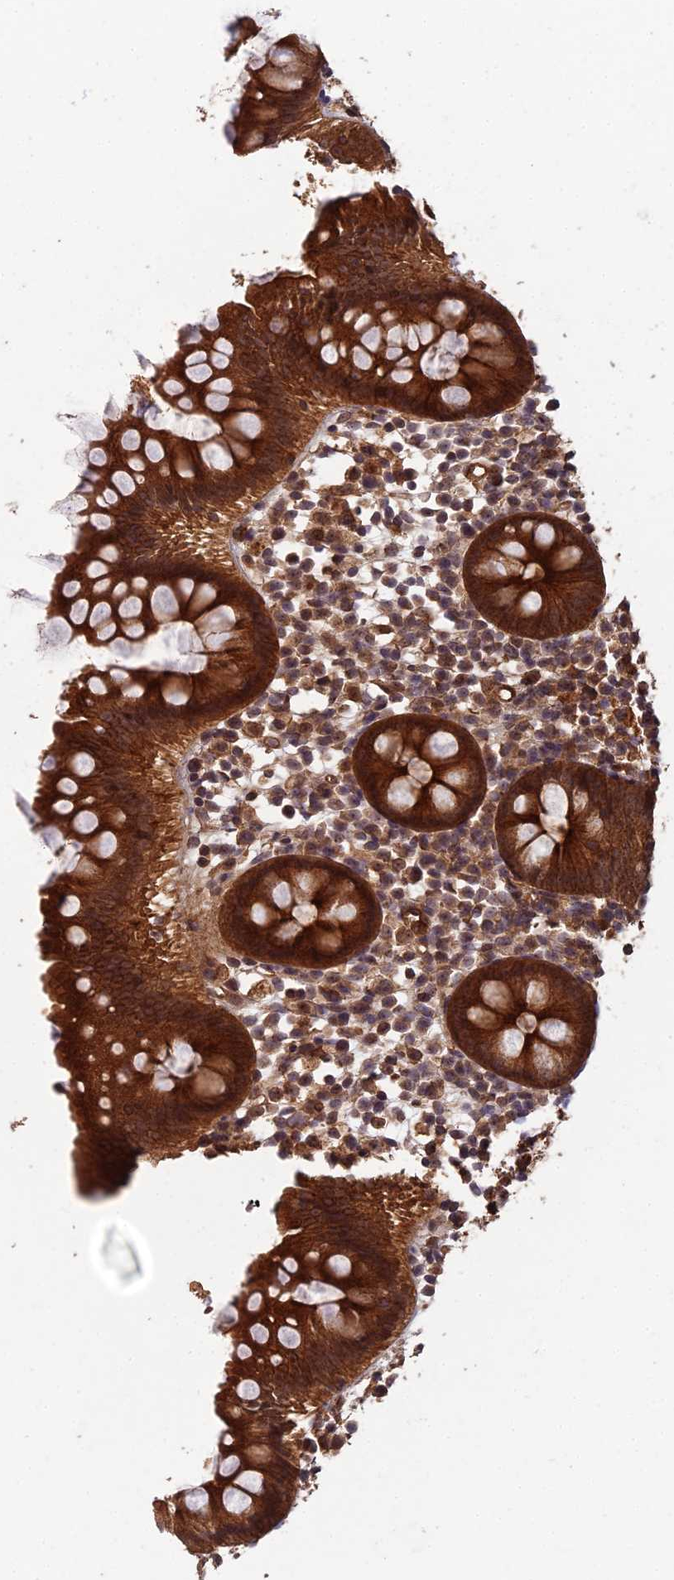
{"staining": {"intensity": "strong", "quantity": ">75%", "location": "cytoplasmic/membranous,nuclear"}, "tissue": "appendix", "cell_type": "Glandular cells", "image_type": "normal", "snomed": [{"axis": "morphology", "description": "Normal tissue, NOS"}, {"axis": "topography", "description": "Appendix"}], "caption": "Benign appendix was stained to show a protein in brown. There is high levels of strong cytoplasmic/membranous,nuclear positivity in approximately >75% of glandular cells. The protein is stained brown, and the nuclei are stained in blue (DAB (3,3'-diaminobenzidine) IHC with brightfield microscopy, high magnification).", "gene": "RALGAPA2", "patient": {"sex": "female", "age": 20}}